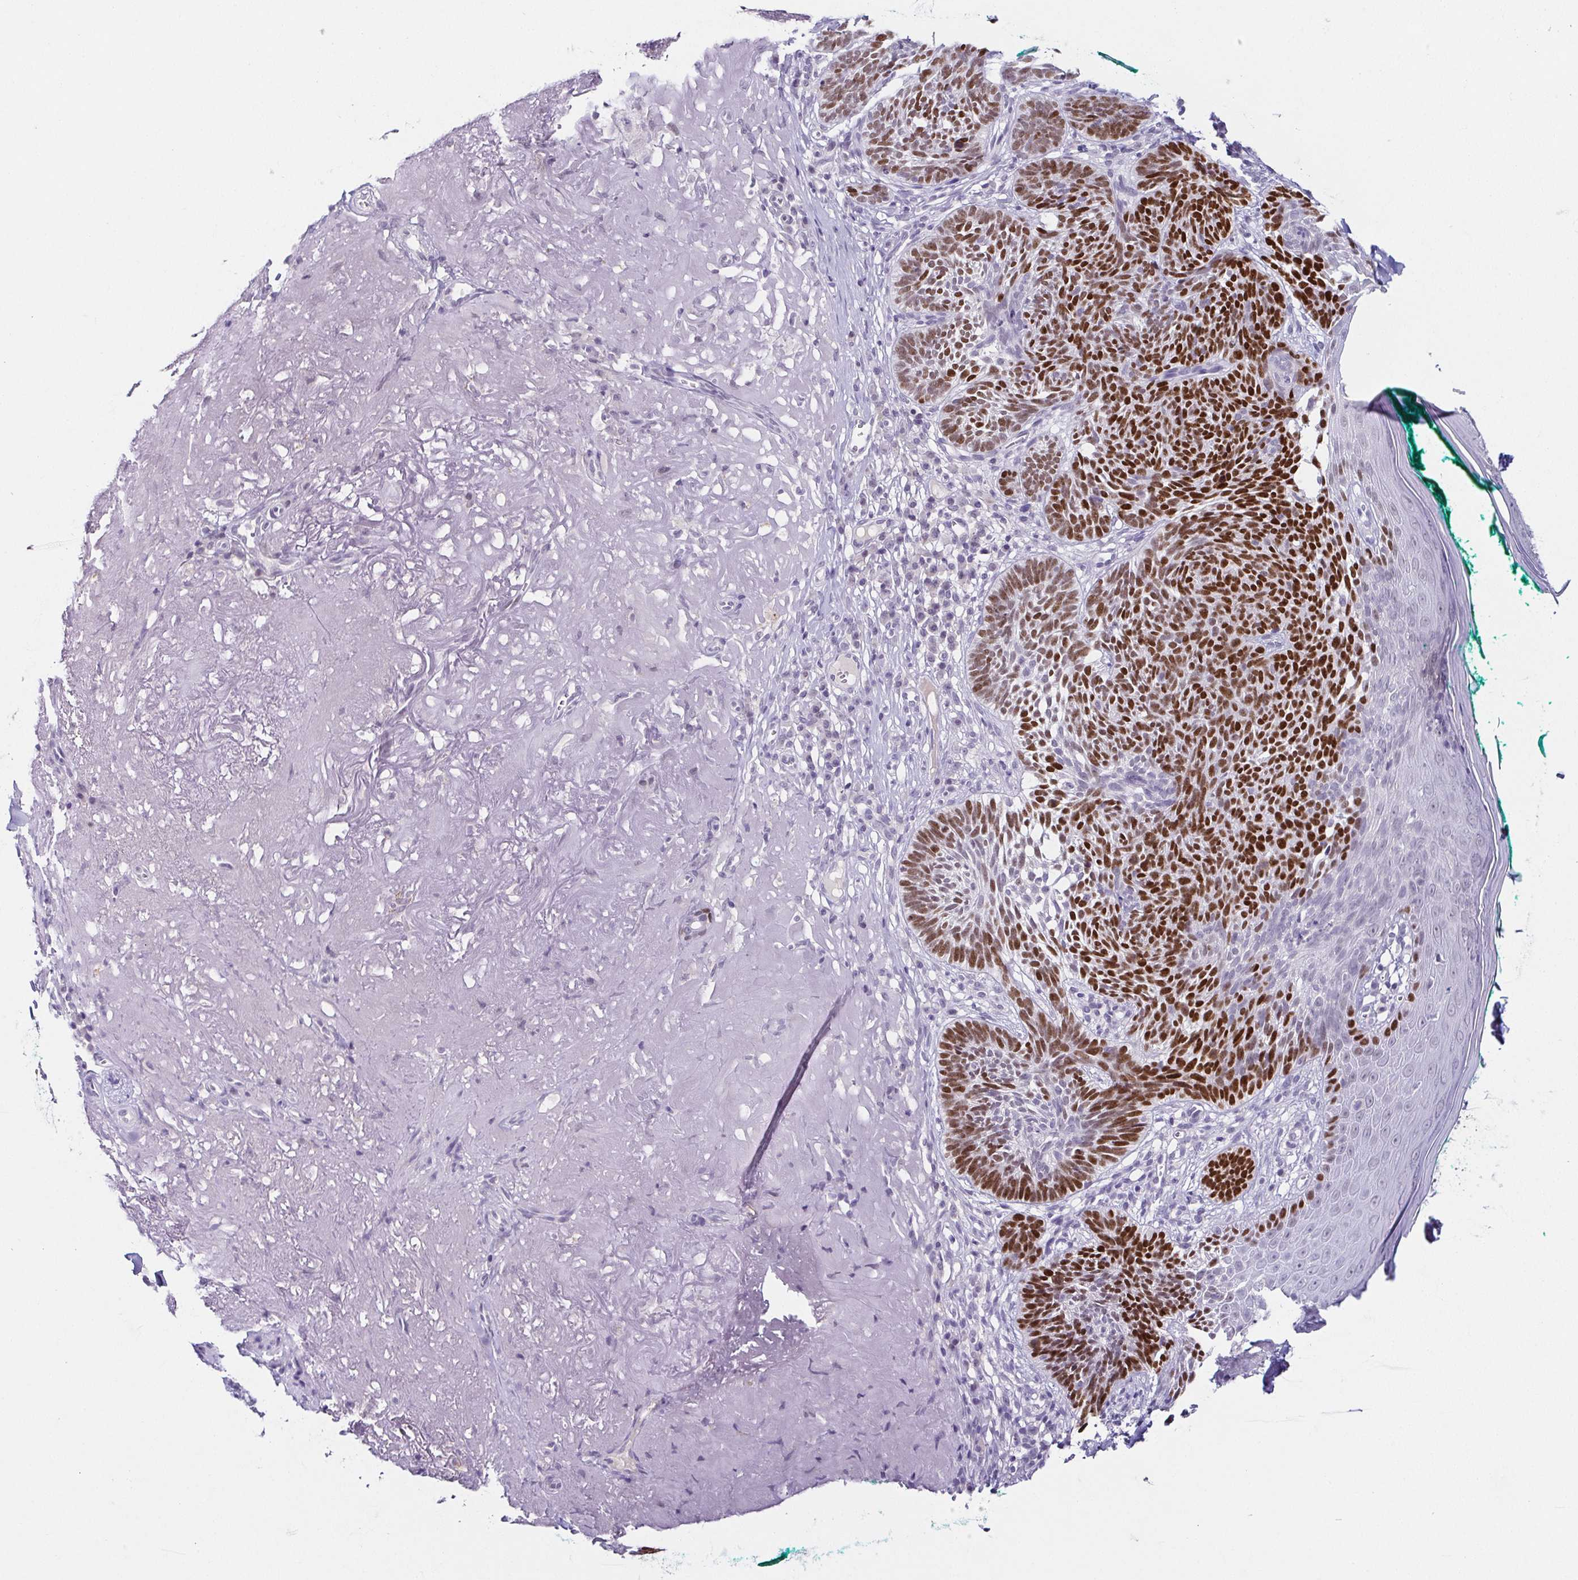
{"staining": {"intensity": "moderate", "quantity": ">75%", "location": "nuclear"}, "tissue": "skin cancer", "cell_type": "Tumor cells", "image_type": "cancer", "snomed": [{"axis": "morphology", "description": "Basal cell carcinoma"}, {"axis": "topography", "description": "Skin"}, {"axis": "topography", "description": "Skin of face"}], "caption": "A high-resolution histopathology image shows IHC staining of skin cancer (basal cell carcinoma), which exhibits moderate nuclear positivity in about >75% of tumor cells. The protein of interest is stained brown, and the nuclei are stained in blue (DAB (3,3'-diaminobenzidine) IHC with brightfield microscopy, high magnification).", "gene": "TP73", "patient": {"sex": "female", "age": 80}}